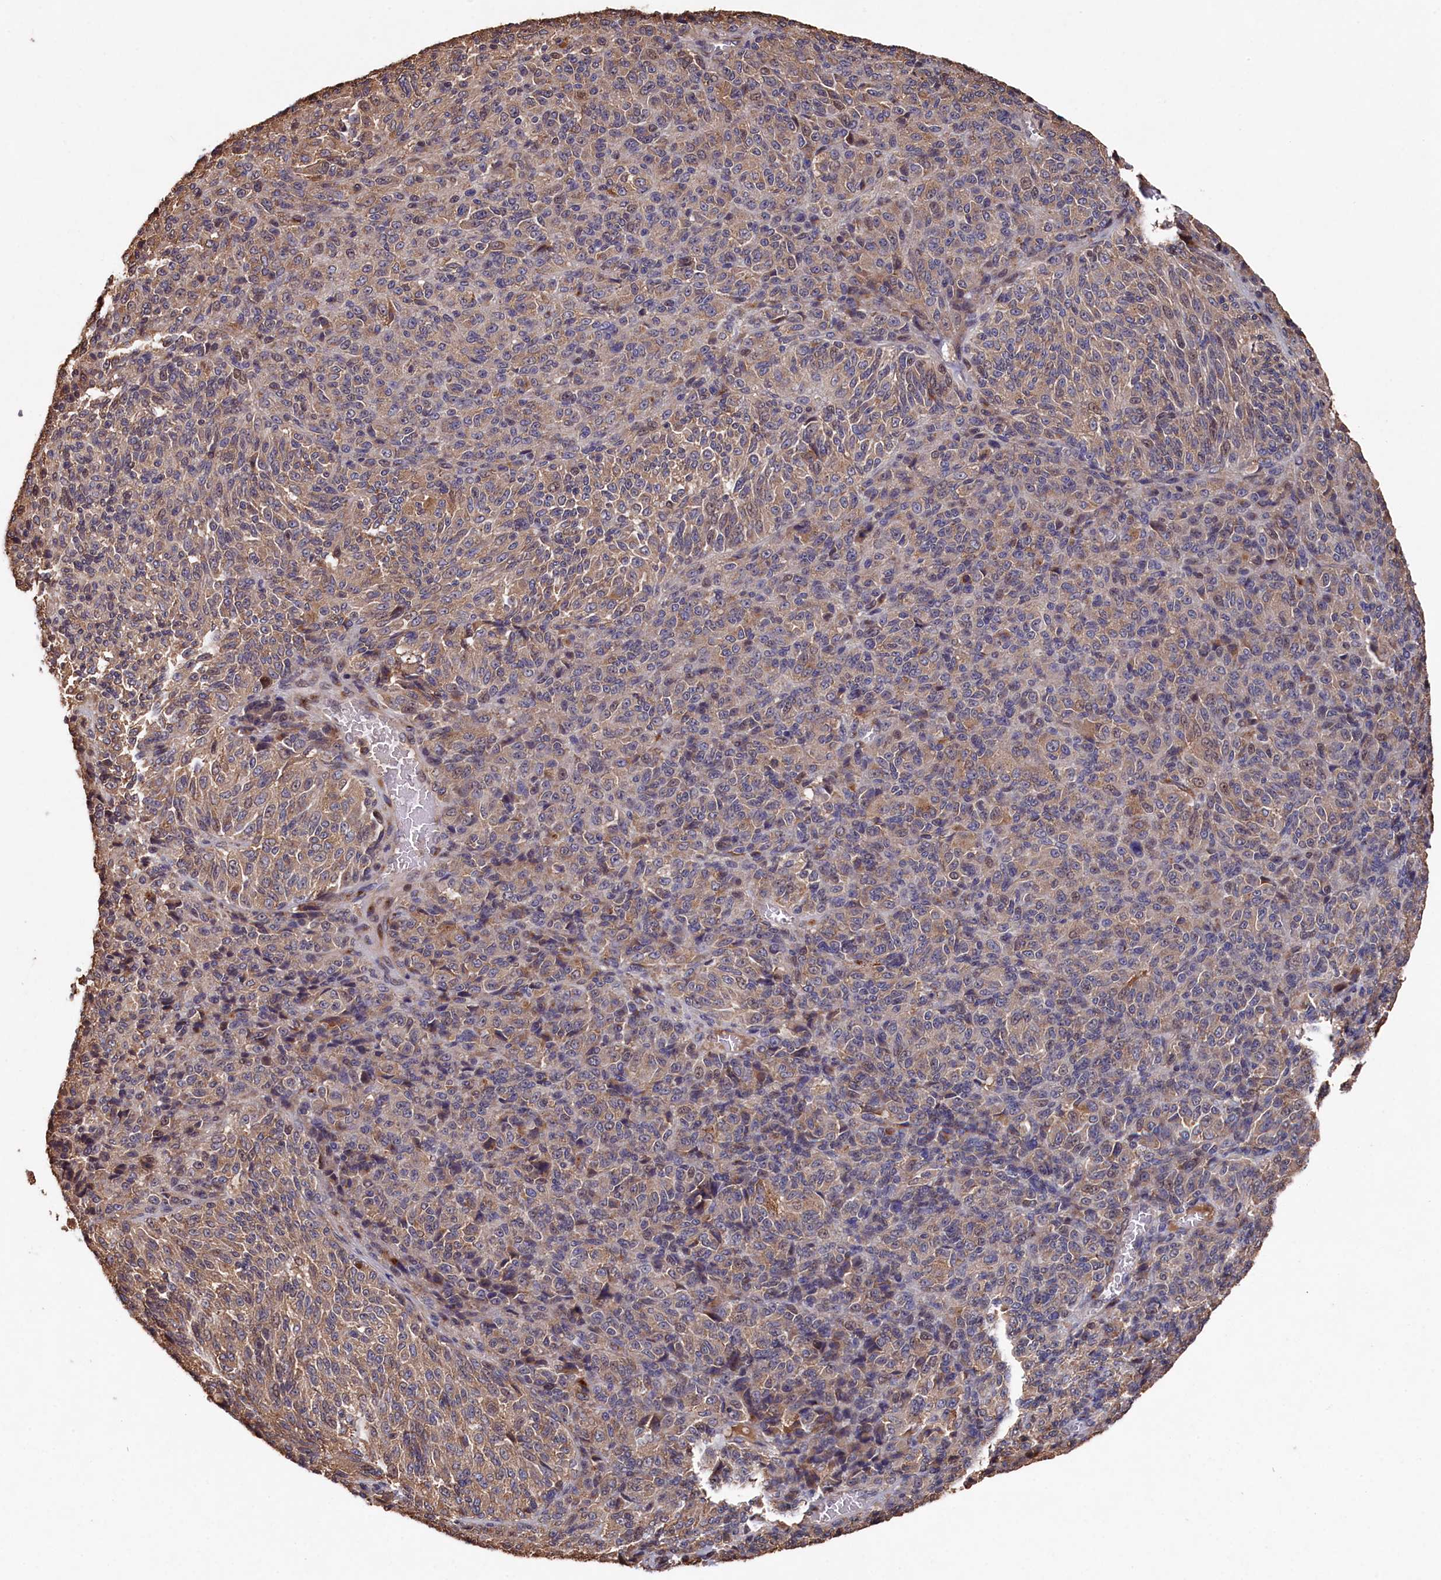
{"staining": {"intensity": "weak", "quantity": ">75%", "location": "cytoplasmic/membranous"}, "tissue": "melanoma", "cell_type": "Tumor cells", "image_type": "cancer", "snomed": [{"axis": "morphology", "description": "Malignant melanoma, Metastatic site"}, {"axis": "topography", "description": "Brain"}], "caption": "DAB immunohistochemical staining of human malignant melanoma (metastatic site) exhibits weak cytoplasmic/membranous protein positivity in about >75% of tumor cells.", "gene": "NAA60", "patient": {"sex": "female", "age": 56}}